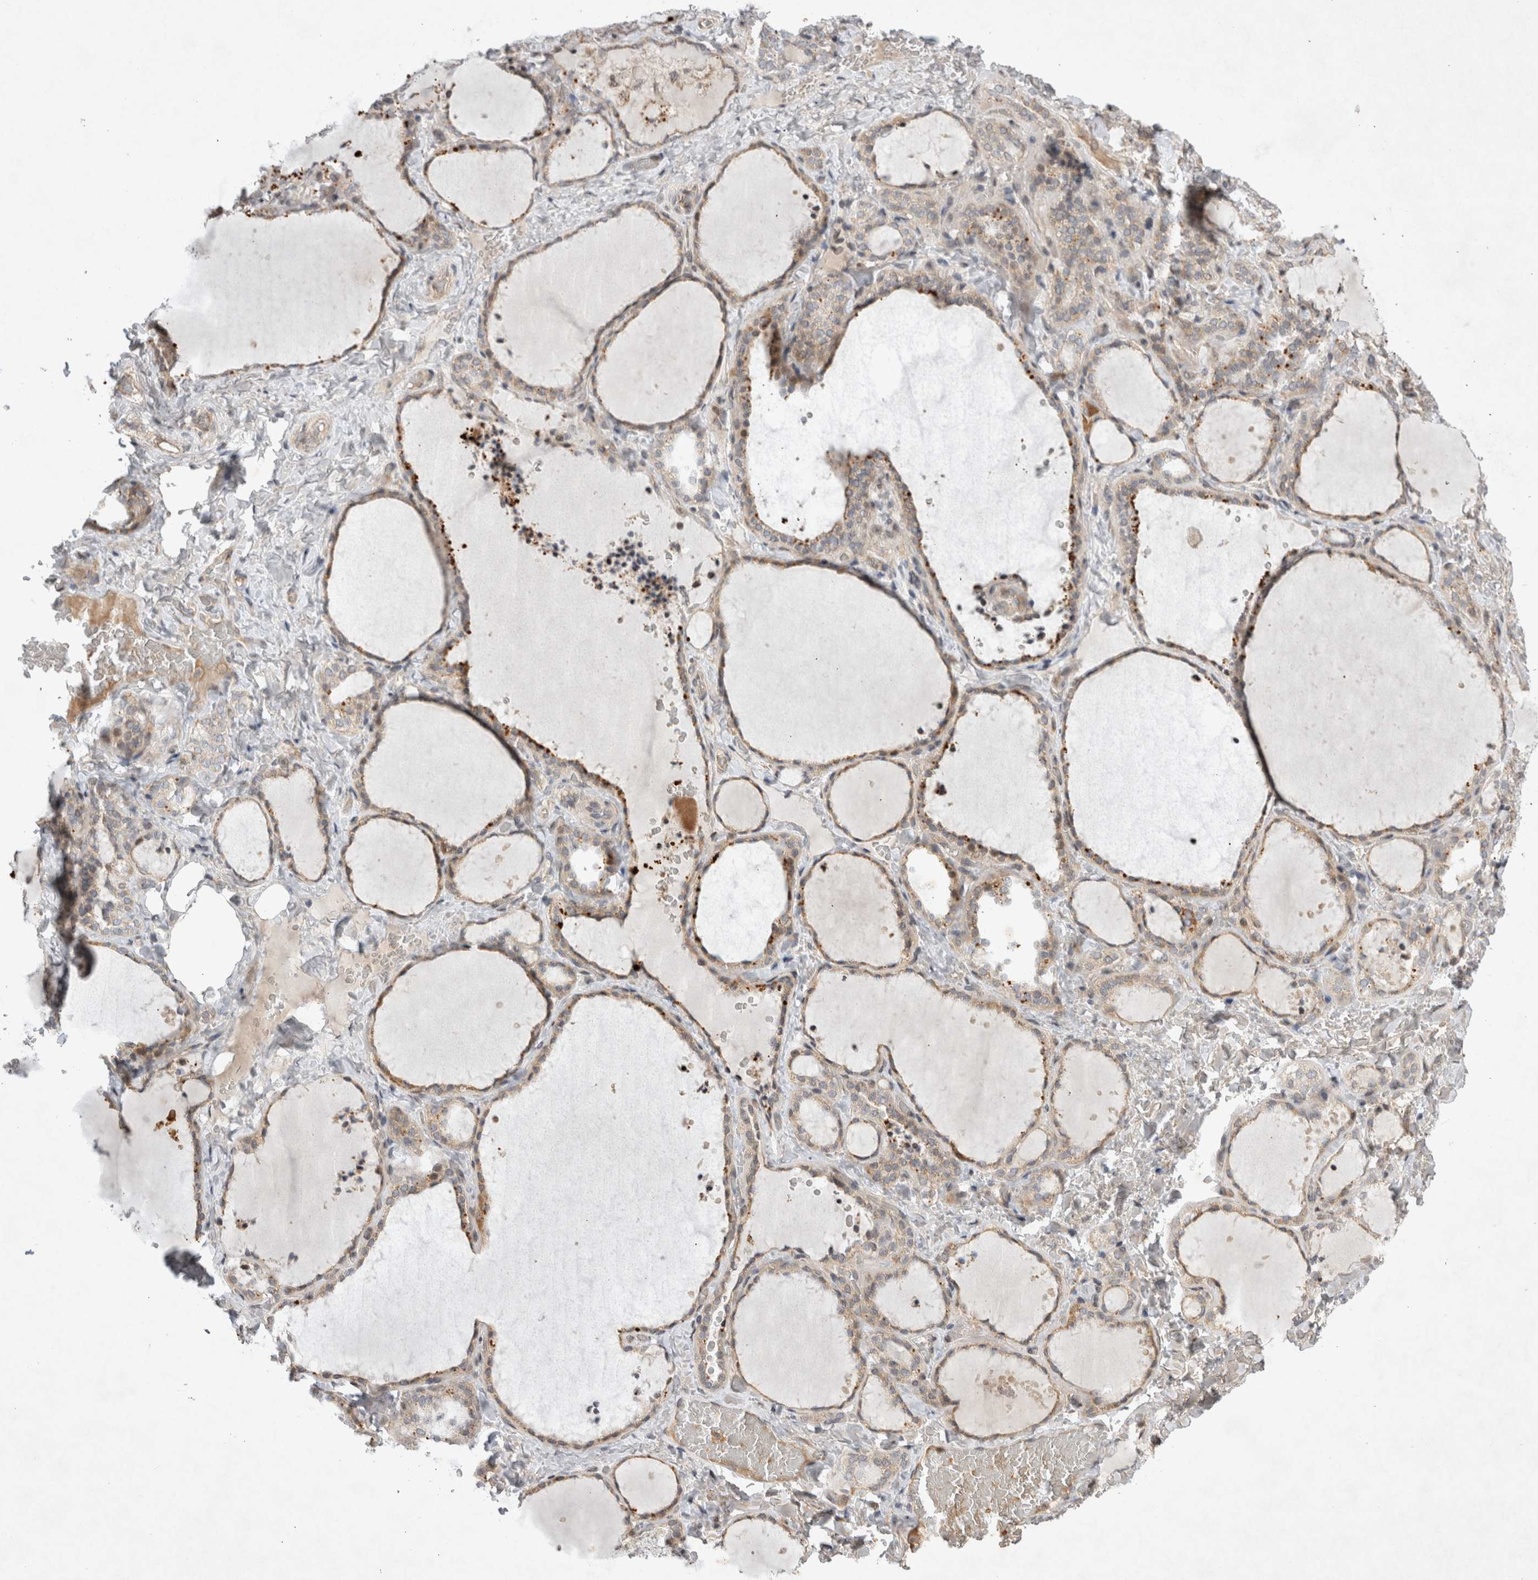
{"staining": {"intensity": "weak", "quantity": ">75%", "location": "cytoplasmic/membranous"}, "tissue": "thyroid gland", "cell_type": "Glandular cells", "image_type": "normal", "snomed": [{"axis": "morphology", "description": "Normal tissue, NOS"}, {"axis": "topography", "description": "Thyroid gland"}], "caption": "DAB immunohistochemical staining of normal thyroid gland exhibits weak cytoplasmic/membranous protein positivity in about >75% of glandular cells. The protein of interest is stained brown, and the nuclei are stained in blue (DAB IHC with brightfield microscopy, high magnification).", "gene": "EIF2AK1", "patient": {"sex": "female", "age": 22}}